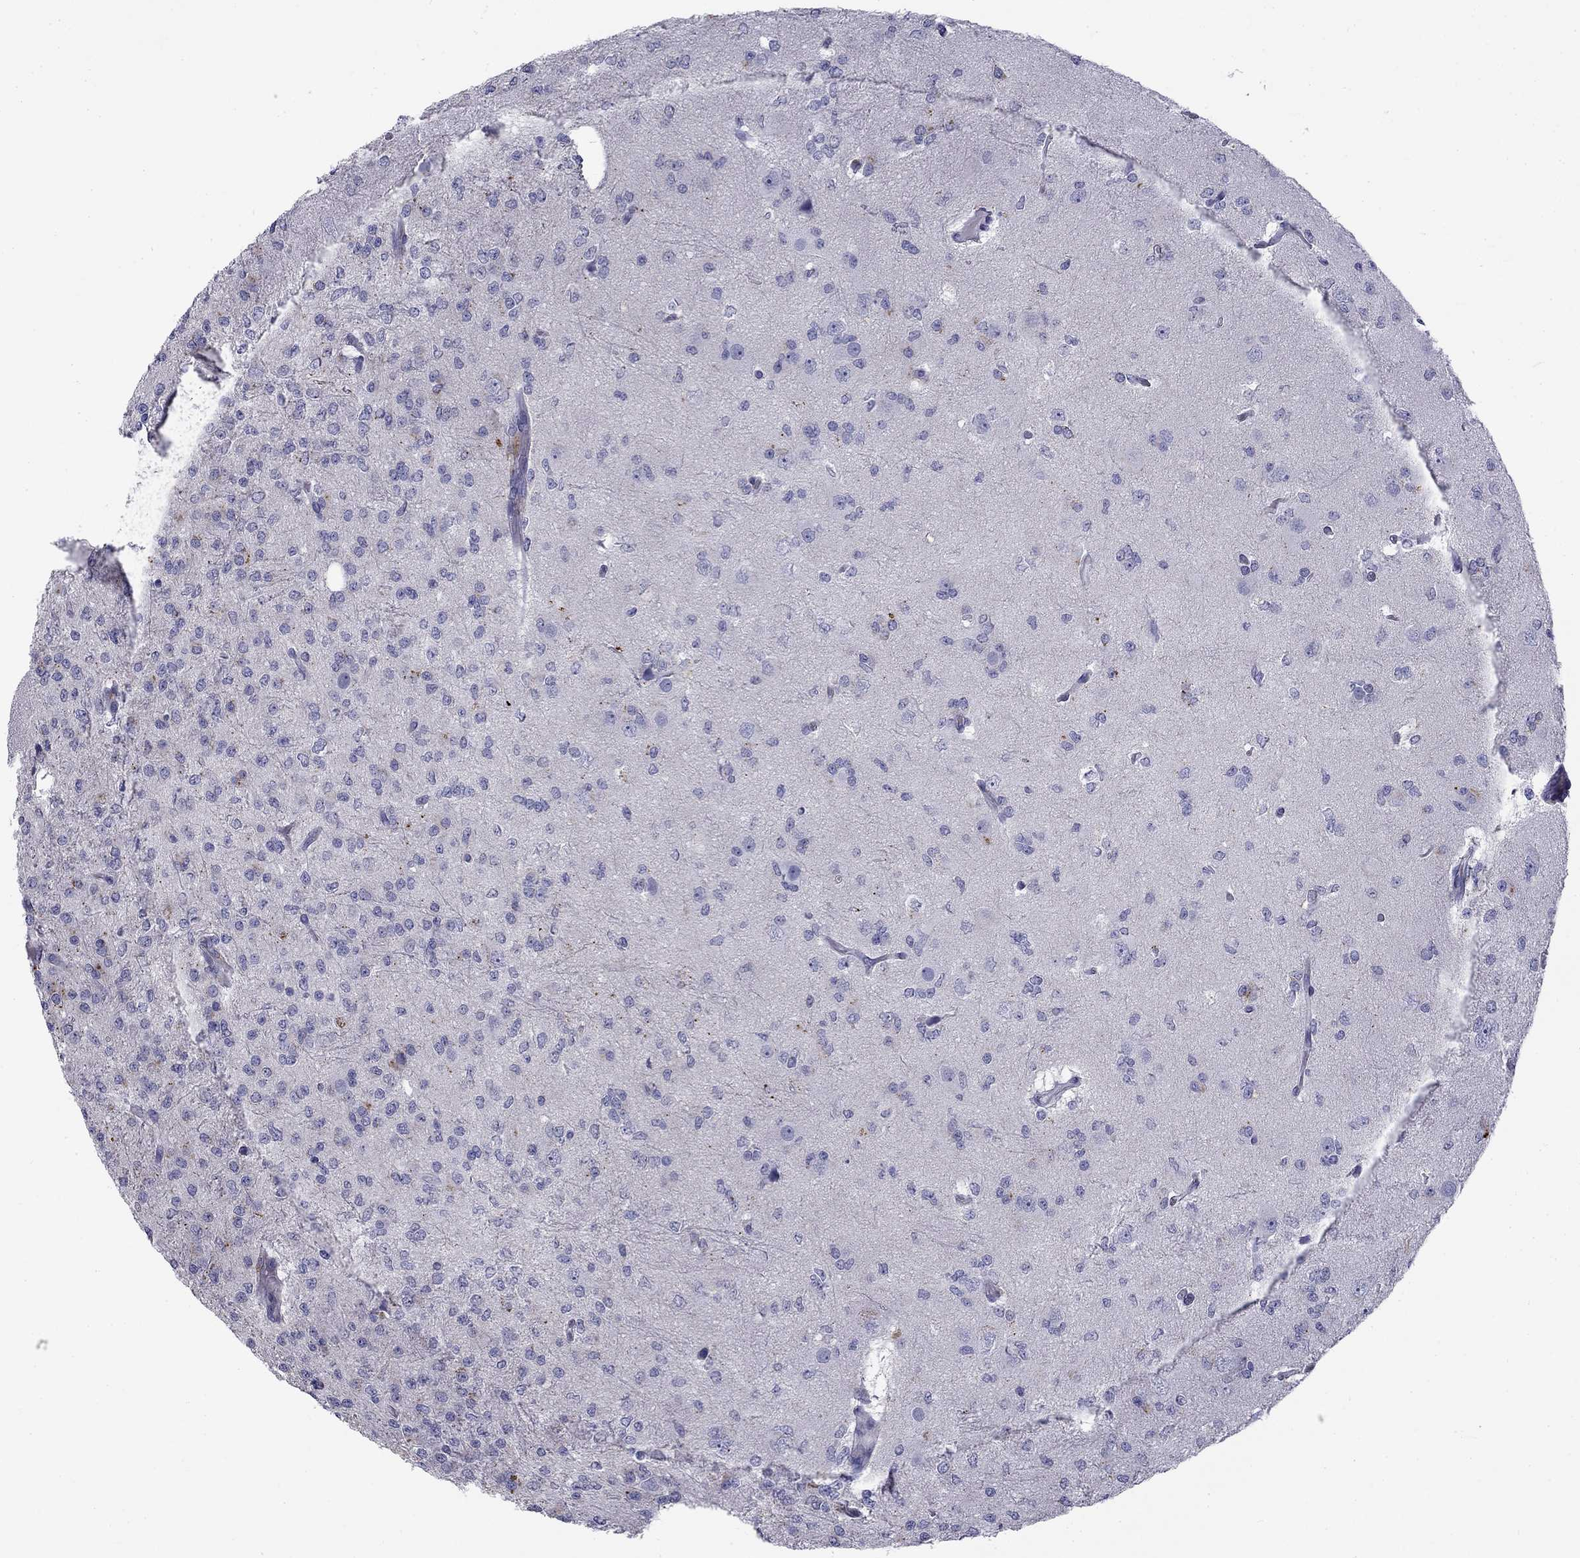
{"staining": {"intensity": "negative", "quantity": "none", "location": "none"}, "tissue": "glioma", "cell_type": "Tumor cells", "image_type": "cancer", "snomed": [{"axis": "morphology", "description": "Glioma, malignant, Low grade"}, {"axis": "topography", "description": "Brain"}], "caption": "DAB (3,3'-diaminobenzidine) immunohistochemical staining of malignant glioma (low-grade) reveals no significant expression in tumor cells. Nuclei are stained in blue.", "gene": "CLPSL2", "patient": {"sex": "male", "age": 27}}